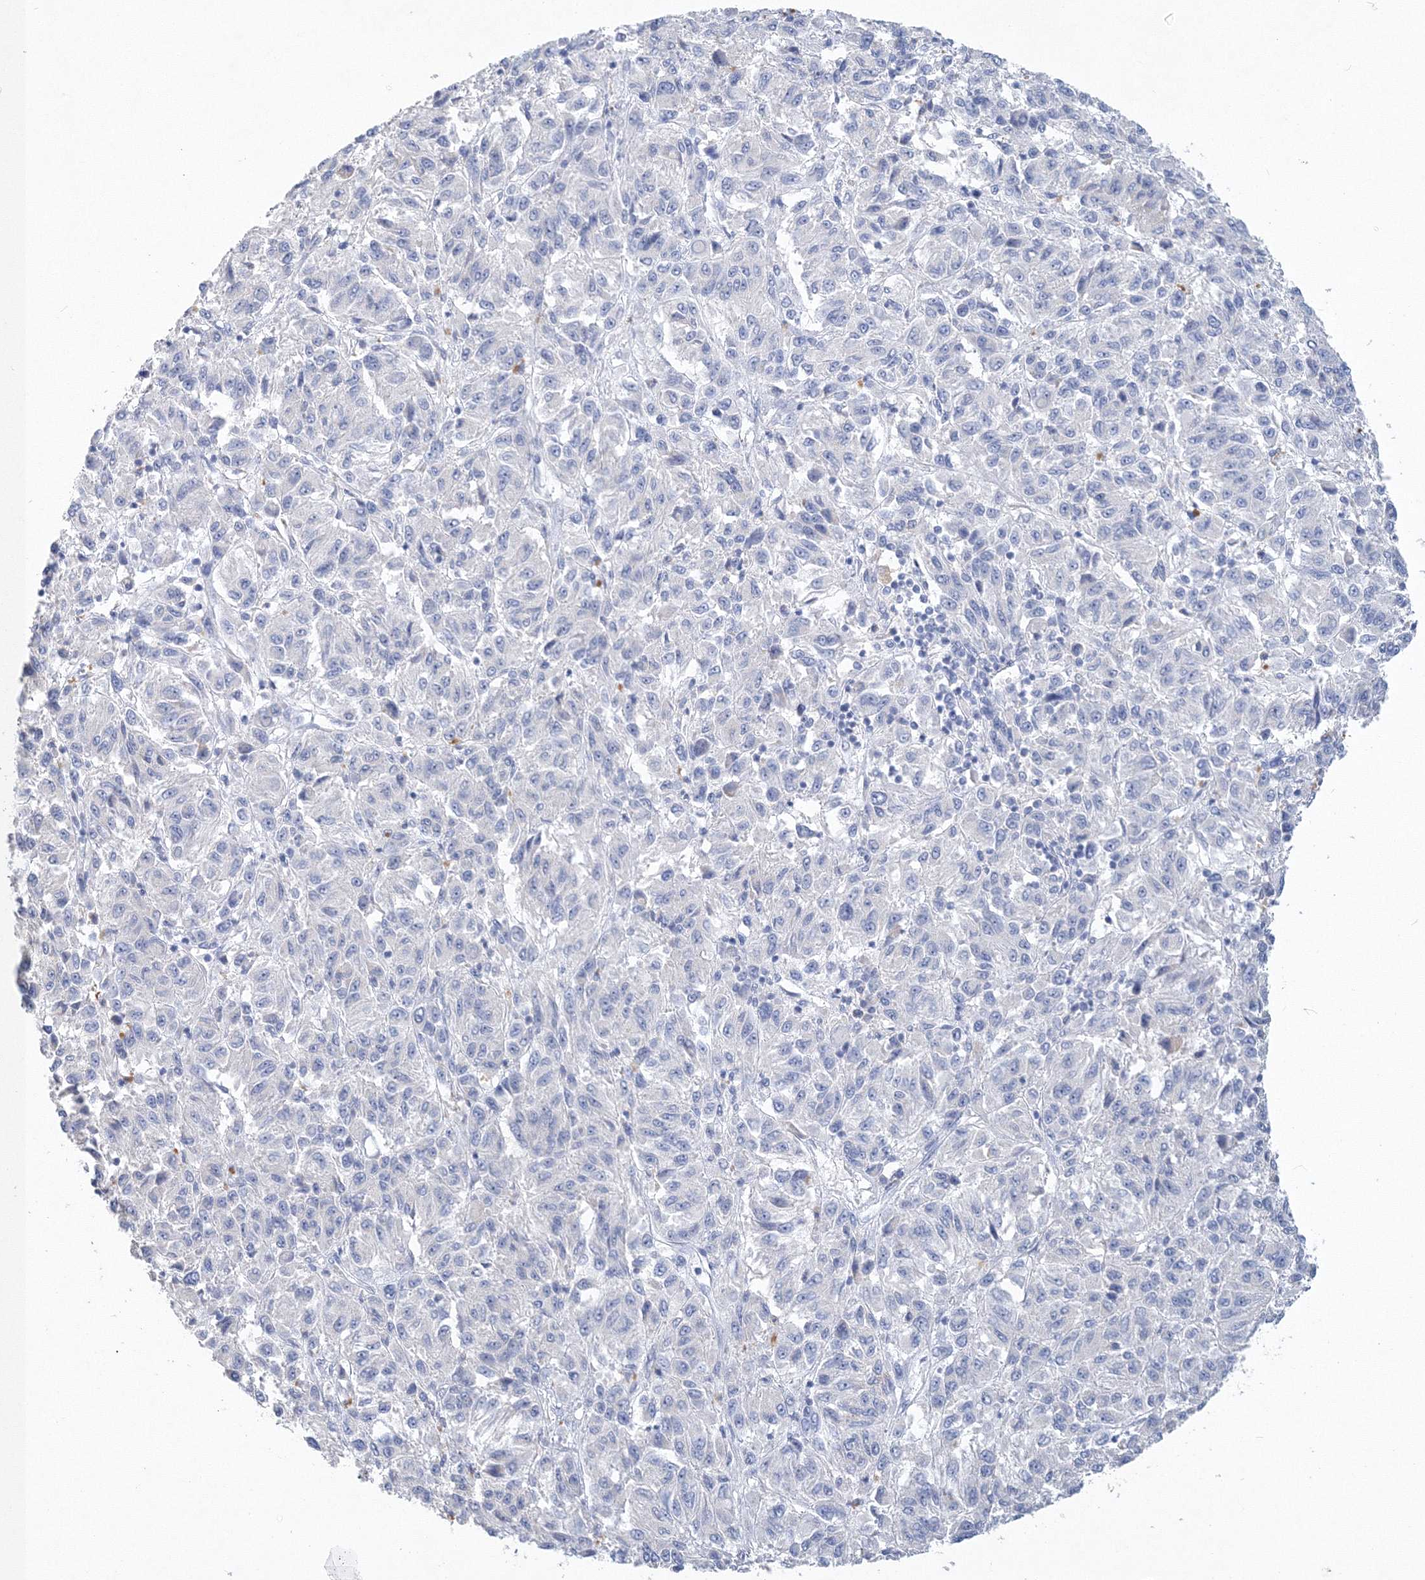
{"staining": {"intensity": "negative", "quantity": "none", "location": "none"}, "tissue": "melanoma", "cell_type": "Tumor cells", "image_type": "cancer", "snomed": [{"axis": "morphology", "description": "Malignant melanoma, Metastatic site"}, {"axis": "topography", "description": "Lung"}], "caption": "An immunohistochemistry (IHC) image of malignant melanoma (metastatic site) is shown. There is no staining in tumor cells of malignant melanoma (metastatic site). (Immunohistochemistry (ihc), brightfield microscopy, high magnification).", "gene": "OSBPL6", "patient": {"sex": "male", "age": 64}}